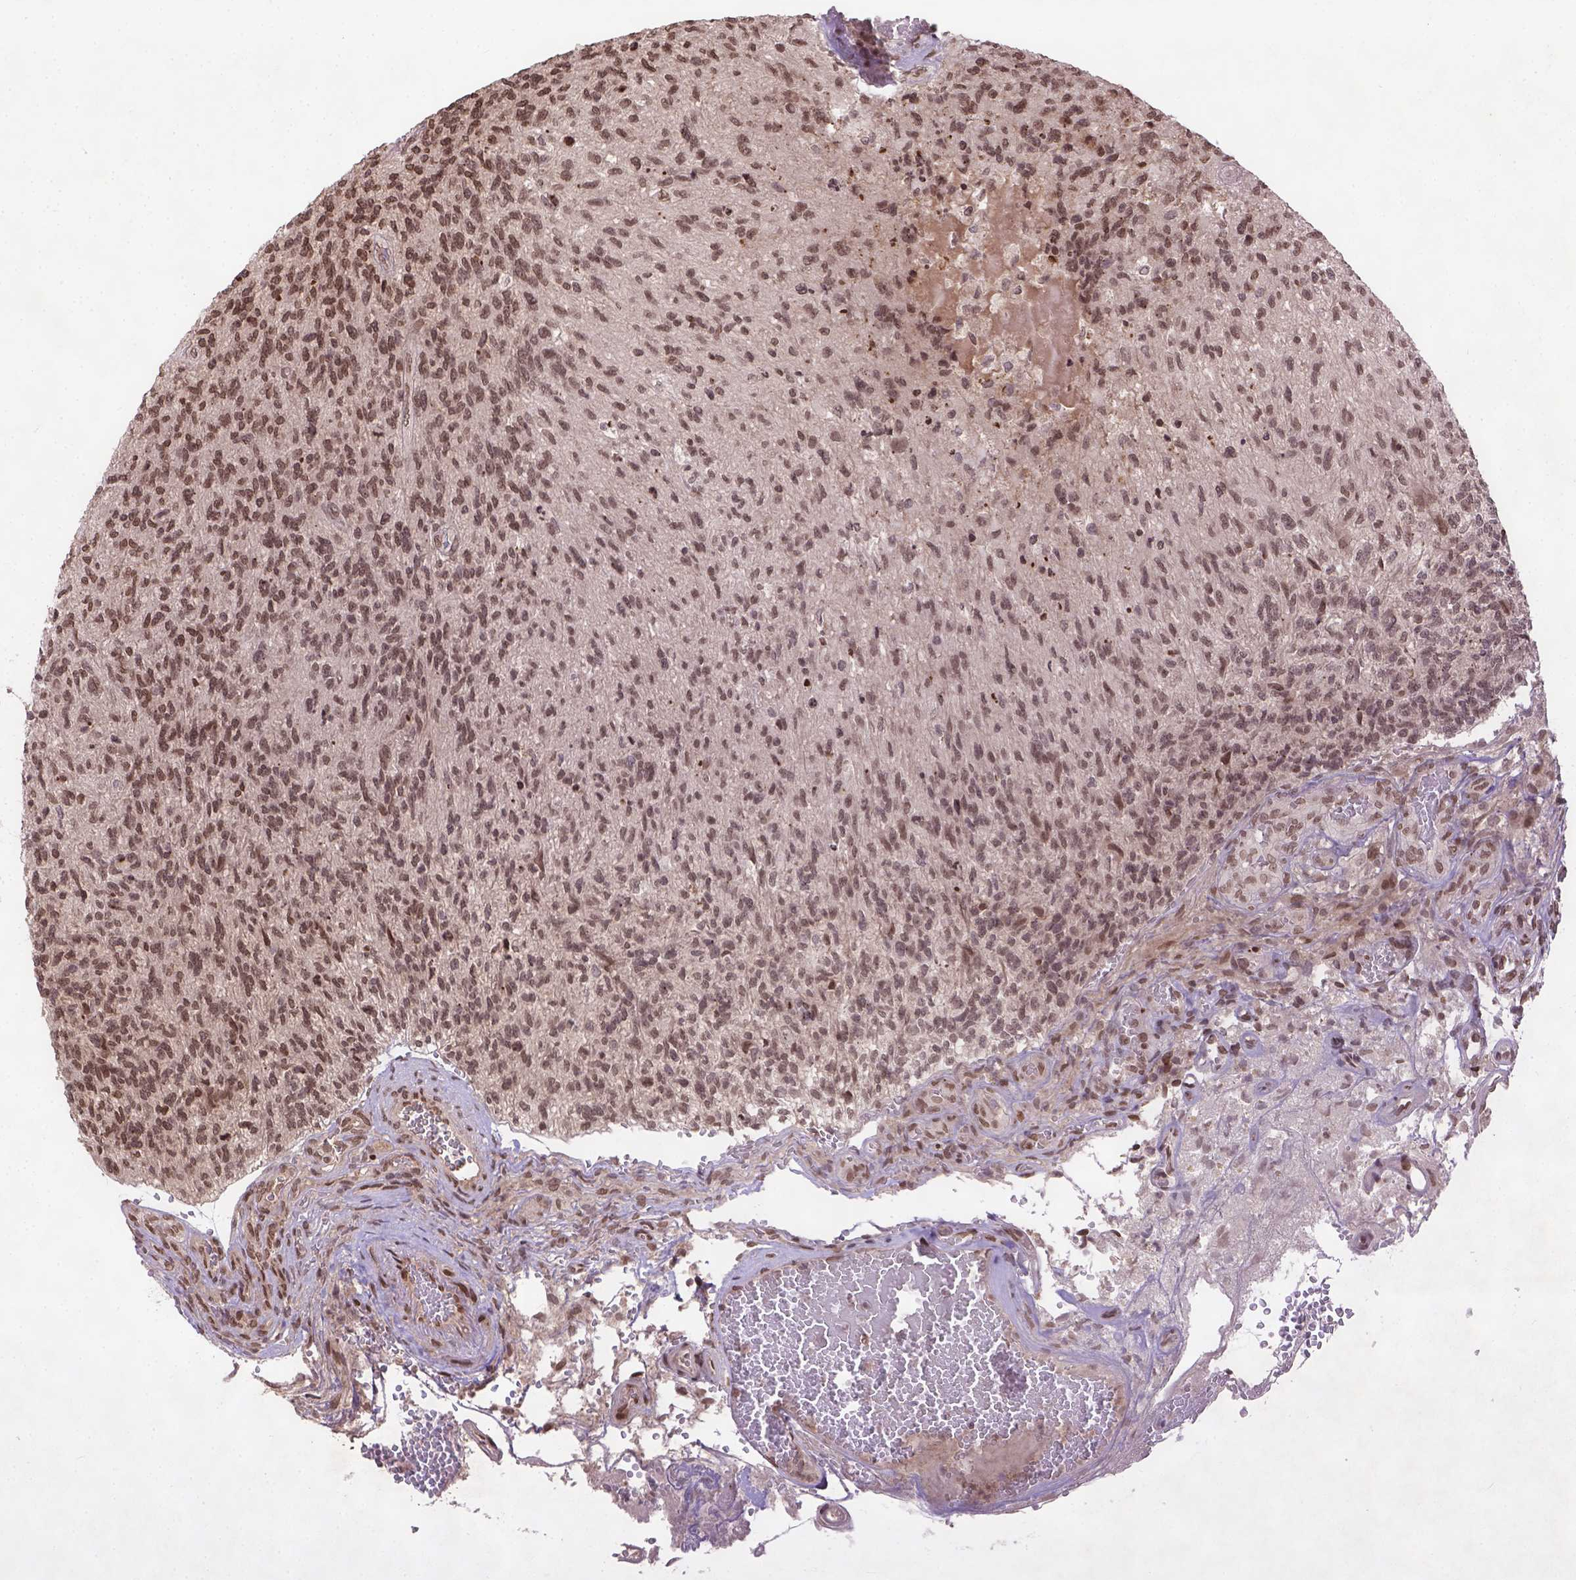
{"staining": {"intensity": "moderate", "quantity": ">75%", "location": "nuclear"}, "tissue": "glioma", "cell_type": "Tumor cells", "image_type": "cancer", "snomed": [{"axis": "morphology", "description": "Glioma, malignant, High grade"}, {"axis": "topography", "description": "Brain"}], "caption": "Protein expression analysis of glioma demonstrates moderate nuclear expression in about >75% of tumor cells. (brown staining indicates protein expression, while blue staining denotes nuclei).", "gene": "BANF1", "patient": {"sex": "male", "age": 56}}